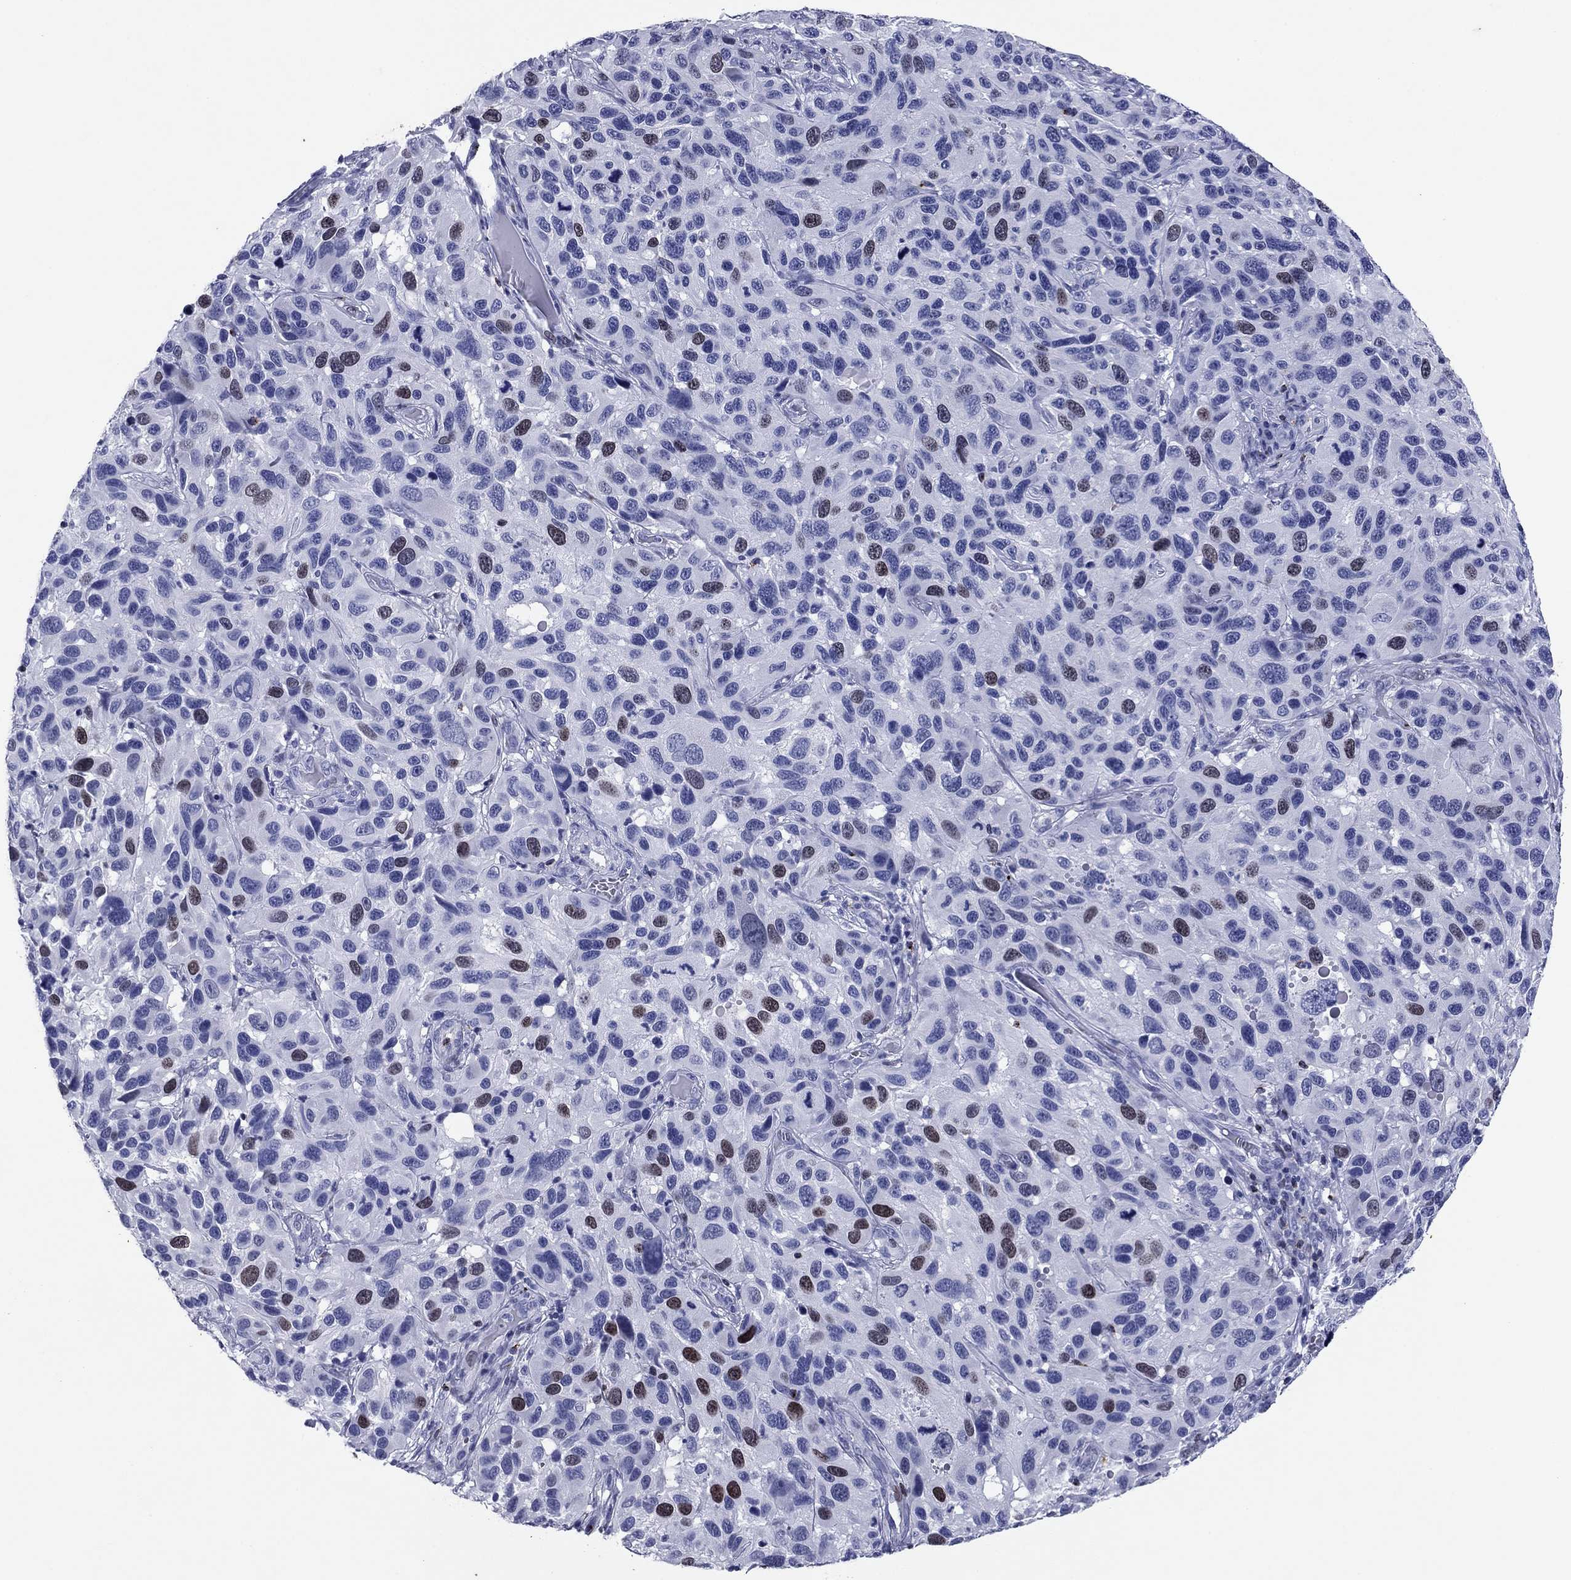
{"staining": {"intensity": "moderate", "quantity": "<25%", "location": "nuclear"}, "tissue": "melanoma", "cell_type": "Tumor cells", "image_type": "cancer", "snomed": [{"axis": "morphology", "description": "Malignant melanoma, NOS"}, {"axis": "topography", "description": "Skin"}], "caption": "A photomicrograph showing moderate nuclear positivity in approximately <25% of tumor cells in melanoma, as visualized by brown immunohistochemical staining.", "gene": "GZMK", "patient": {"sex": "male", "age": 53}}